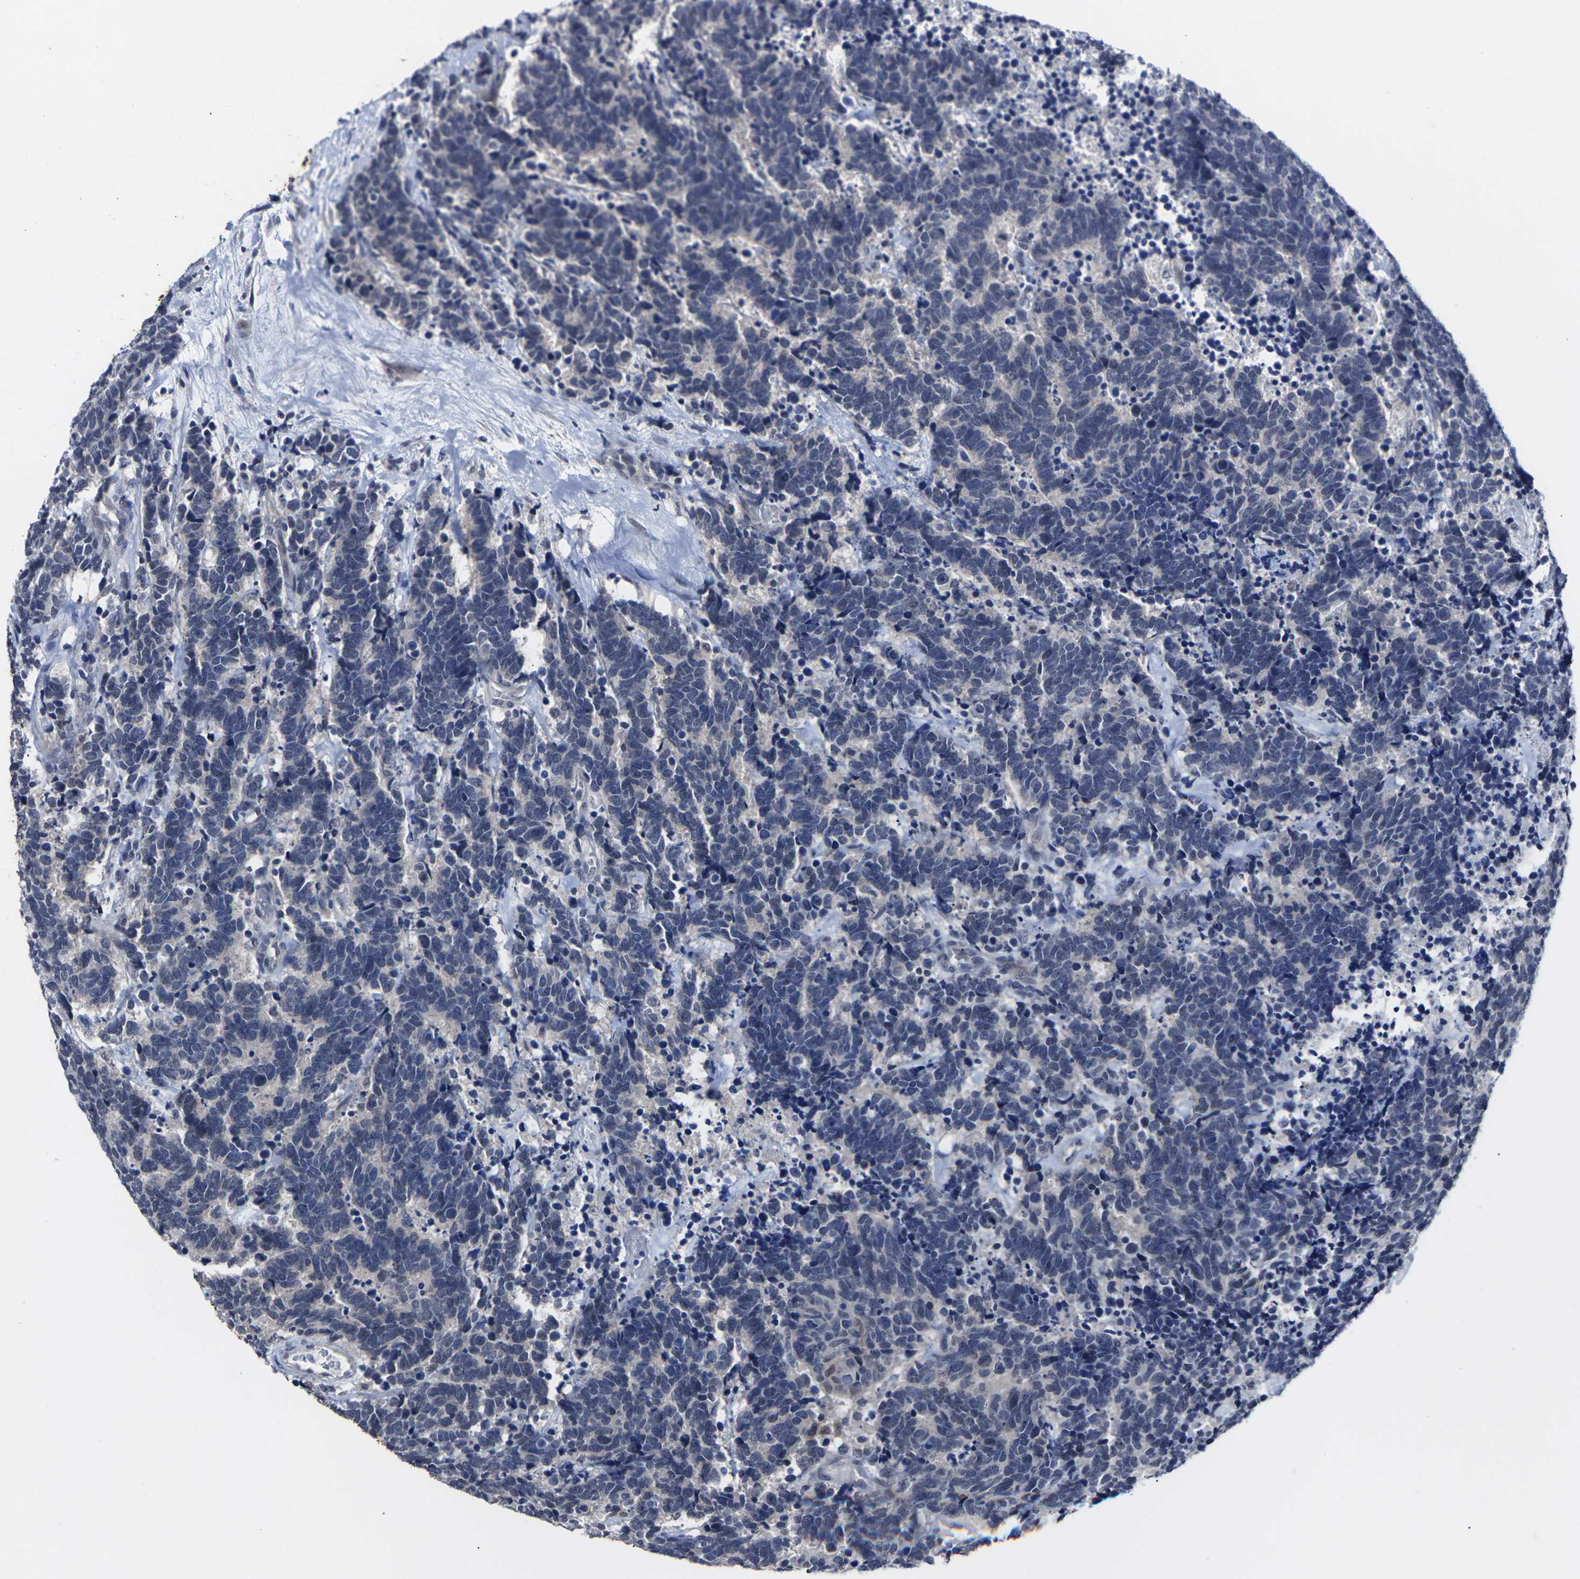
{"staining": {"intensity": "negative", "quantity": "none", "location": "none"}, "tissue": "carcinoid", "cell_type": "Tumor cells", "image_type": "cancer", "snomed": [{"axis": "morphology", "description": "Carcinoma, NOS"}, {"axis": "morphology", "description": "Carcinoid, malignant, NOS"}, {"axis": "topography", "description": "Urinary bladder"}], "caption": "A histopathology image of carcinoid stained for a protein shows no brown staining in tumor cells.", "gene": "MSANTD4", "patient": {"sex": "male", "age": 57}}